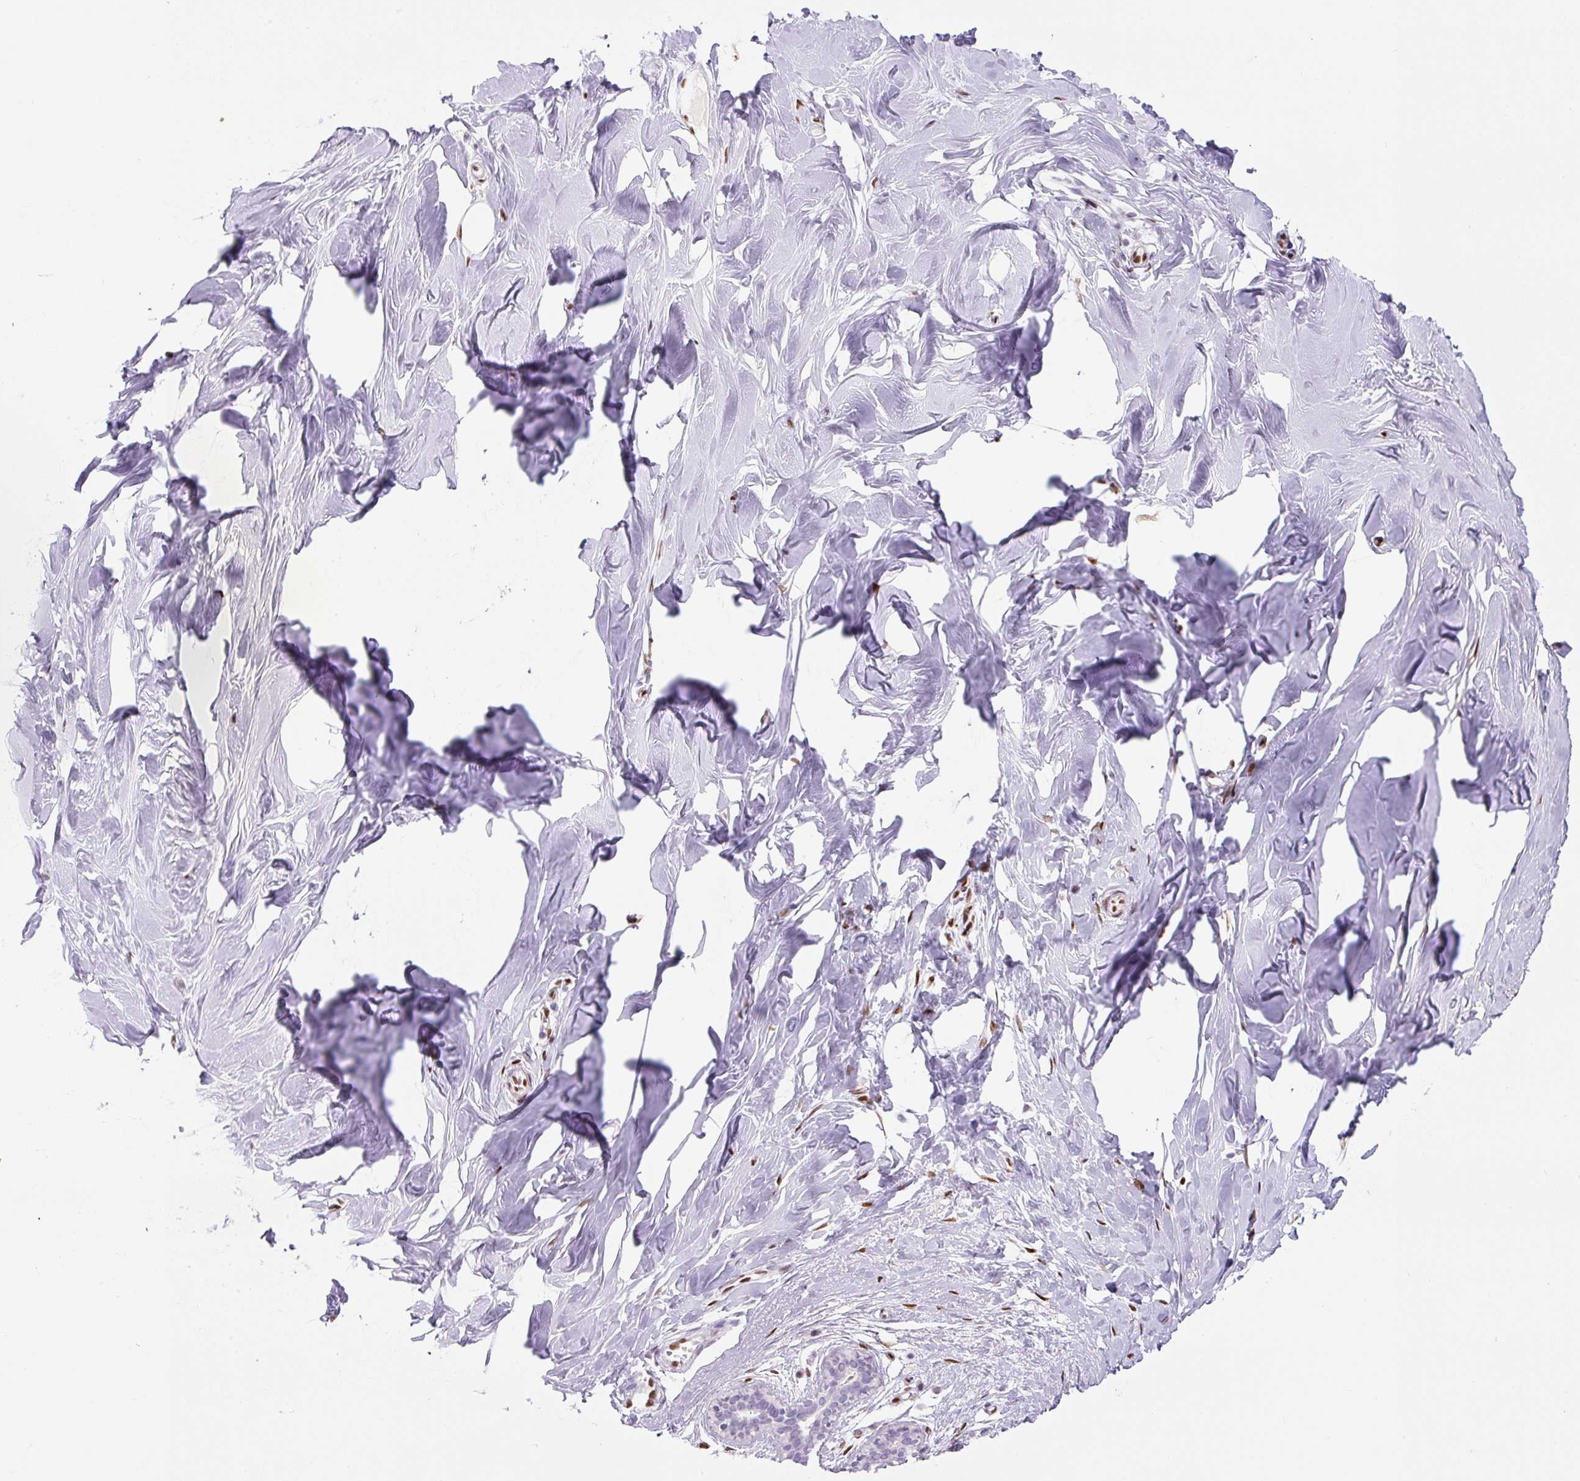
{"staining": {"intensity": "moderate", "quantity": ">75%", "location": "nuclear"}, "tissue": "breast", "cell_type": "Adipocytes", "image_type": "normal", "snomed": [{"axis": "morphology", "description": "Normal tissue, NOS"}, {"axis": "topography", "description": "Breast"}], "caption": "Immunohistochemical staining of benign breast reveals medium levels of moderate nuclear expression in about >75% of adipocytes. (Stains: DAB in brown, nuclei in blue, Microscopy: brightfield microscopy at high magnification).", "gene": "ZEB1", "patient": {"sex": "female", "age": 27}}